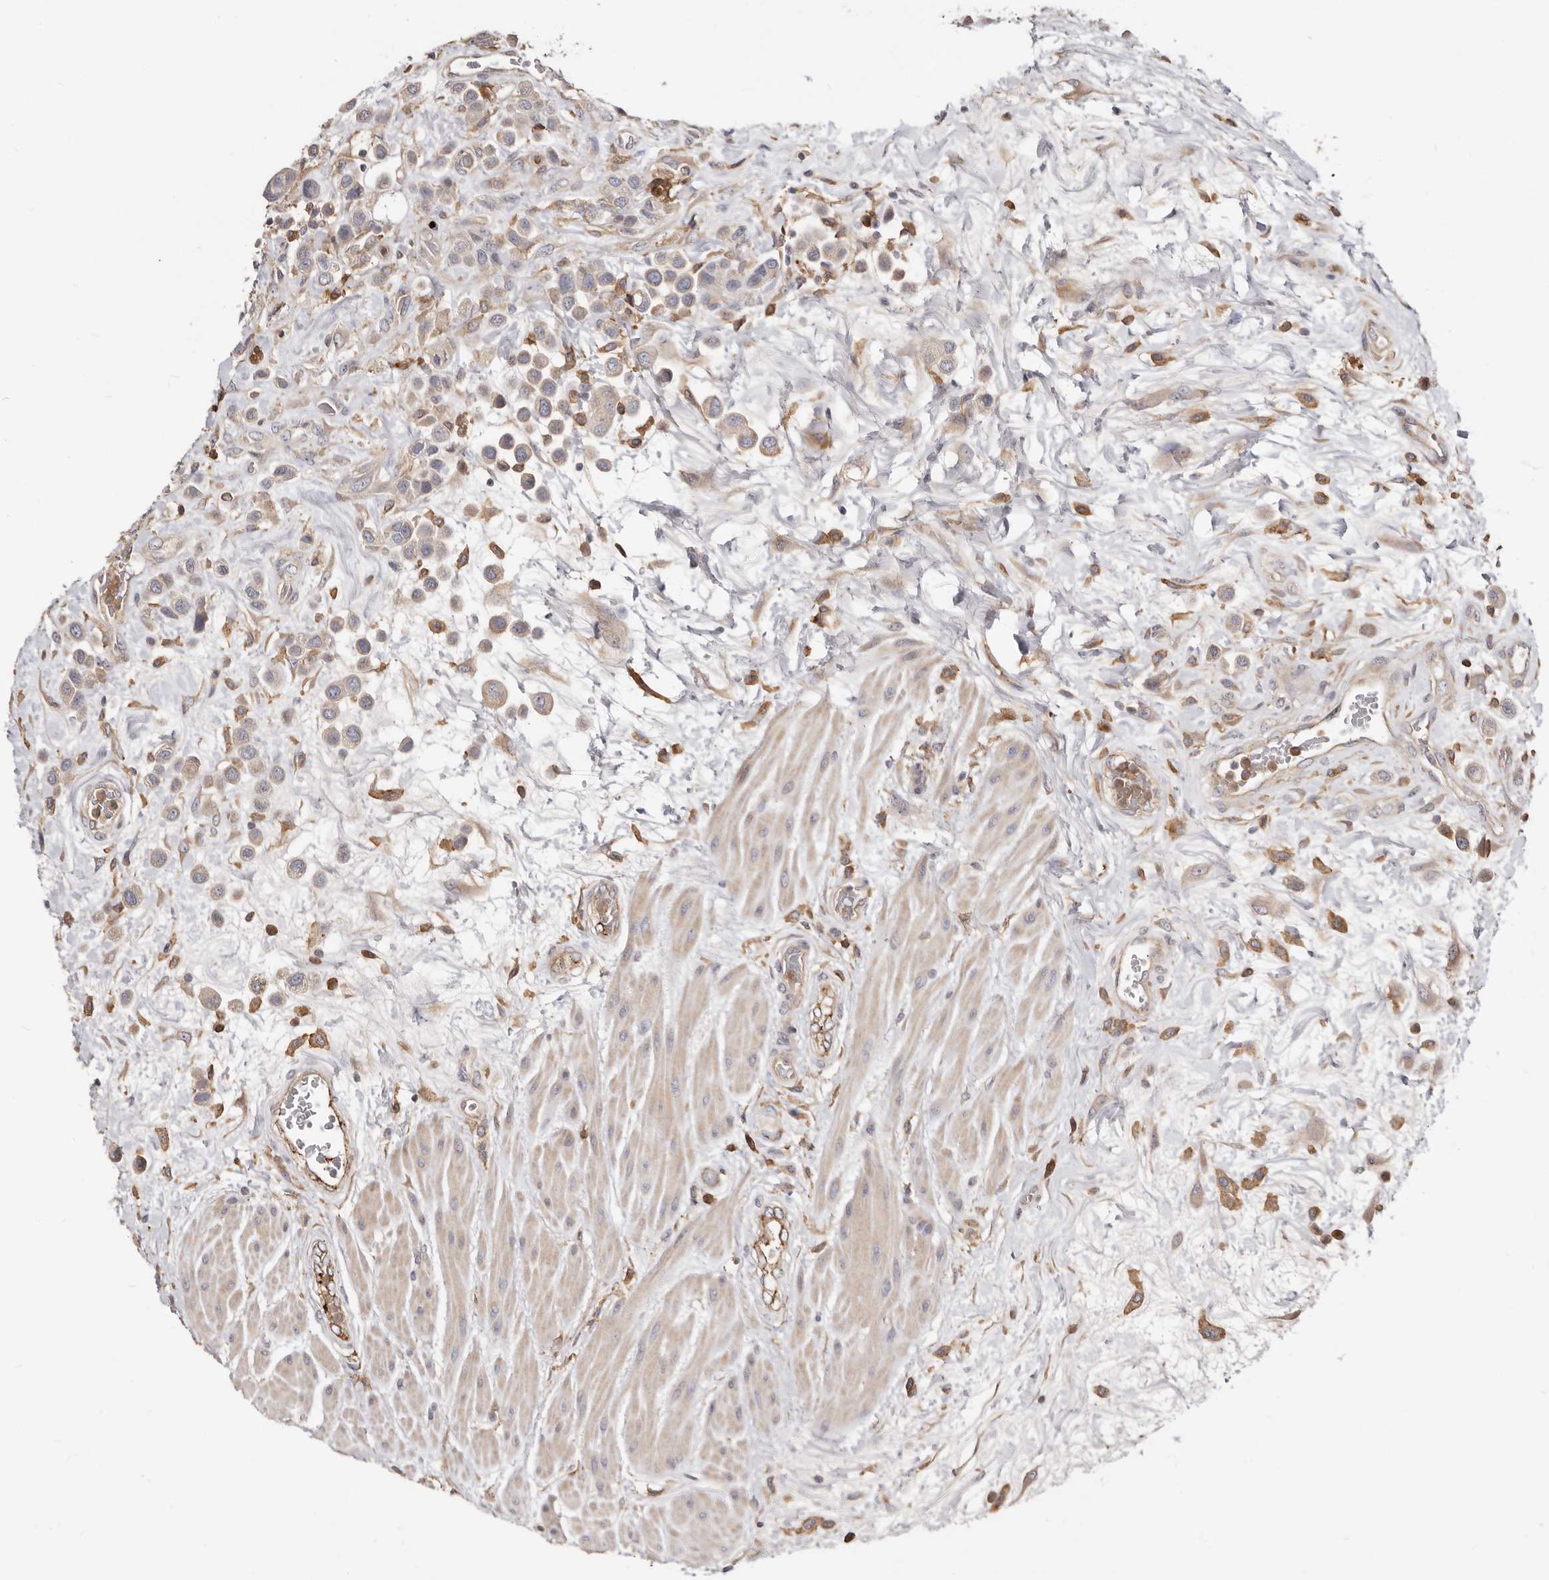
{"staining": {"intensity": "weak", "quantity": "<25%", "location": "cytoplasmic/membranous"}, "tissue": "urothelial cancer", "cell_type": "Tumor cells", "image_type": "cancer", "snomed": [{"axis": "morphology", "description": "Urothelial carcinoma, High grade"}, {"axis": "topography", "description": "Urinary bladder"}], "caption": "Tumor cells show no significant expression in urothelial cancer. Brightfield microscopy of IHC stained with DAB (brown) and hematoxylin (blue), captured at high magnification.", "gene": "LRRC25", "patient": {"sex": "male", "age": 50}}